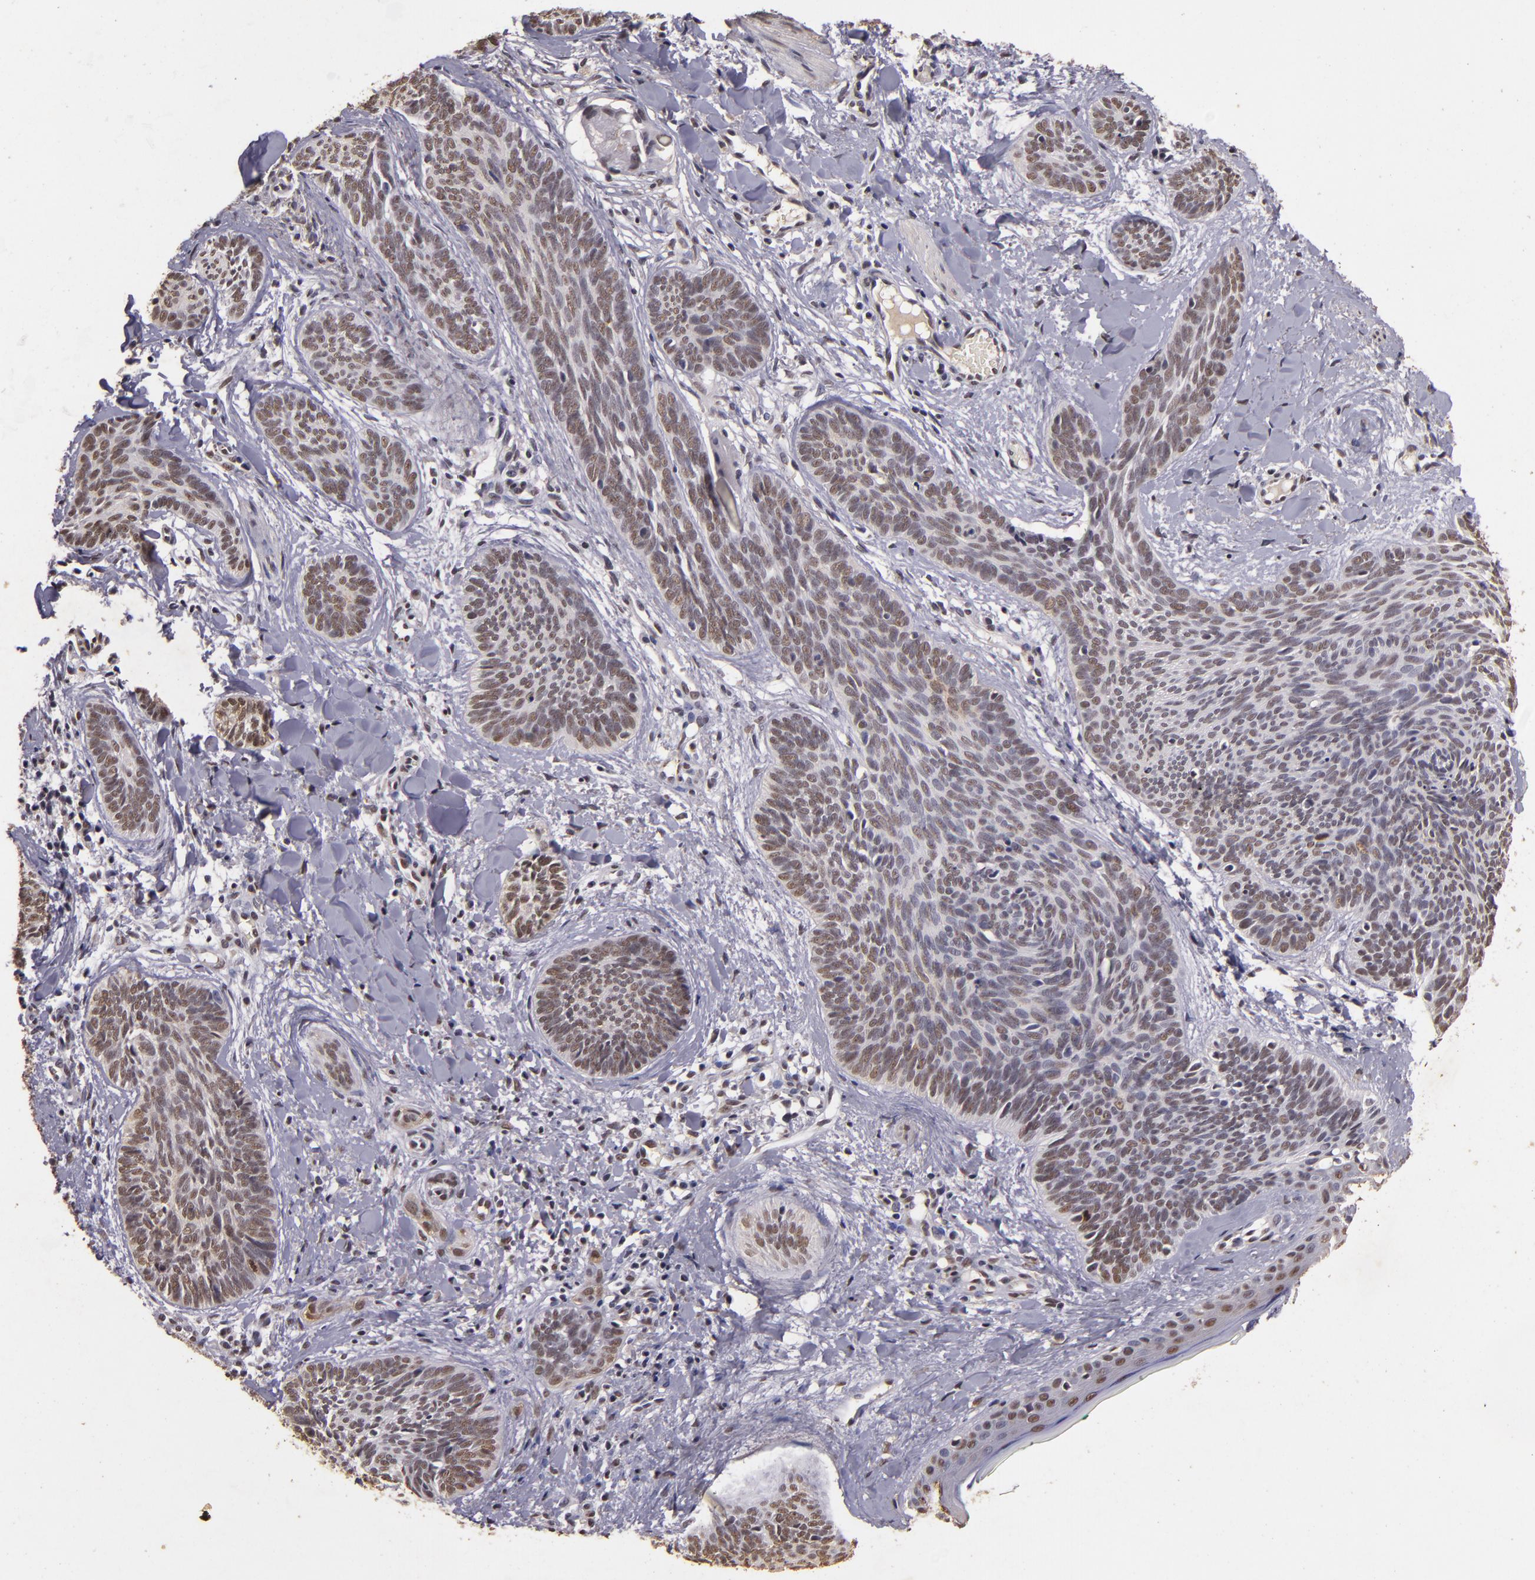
{"staining": {"intensity": "weak", "quantity": "25%-75%", "location": "nuclear"}, "tissue": "skin cancer", "cell_type": "Tumor cells", "image_type": "cancer", "snomed": [{"axis": "morphology", "description": "Basal cell carcinoma"}, {"axis": "topography", "description": "Skin"}], "caption": "This is a photomicrograph of immunohistochemistry (IHC) staining of basal cell carcinoma (skin), which shows weak staining in the nuclear of tumor cells.", "gene": "CBX3", "patient": {"sex": "female", "age": 81}}